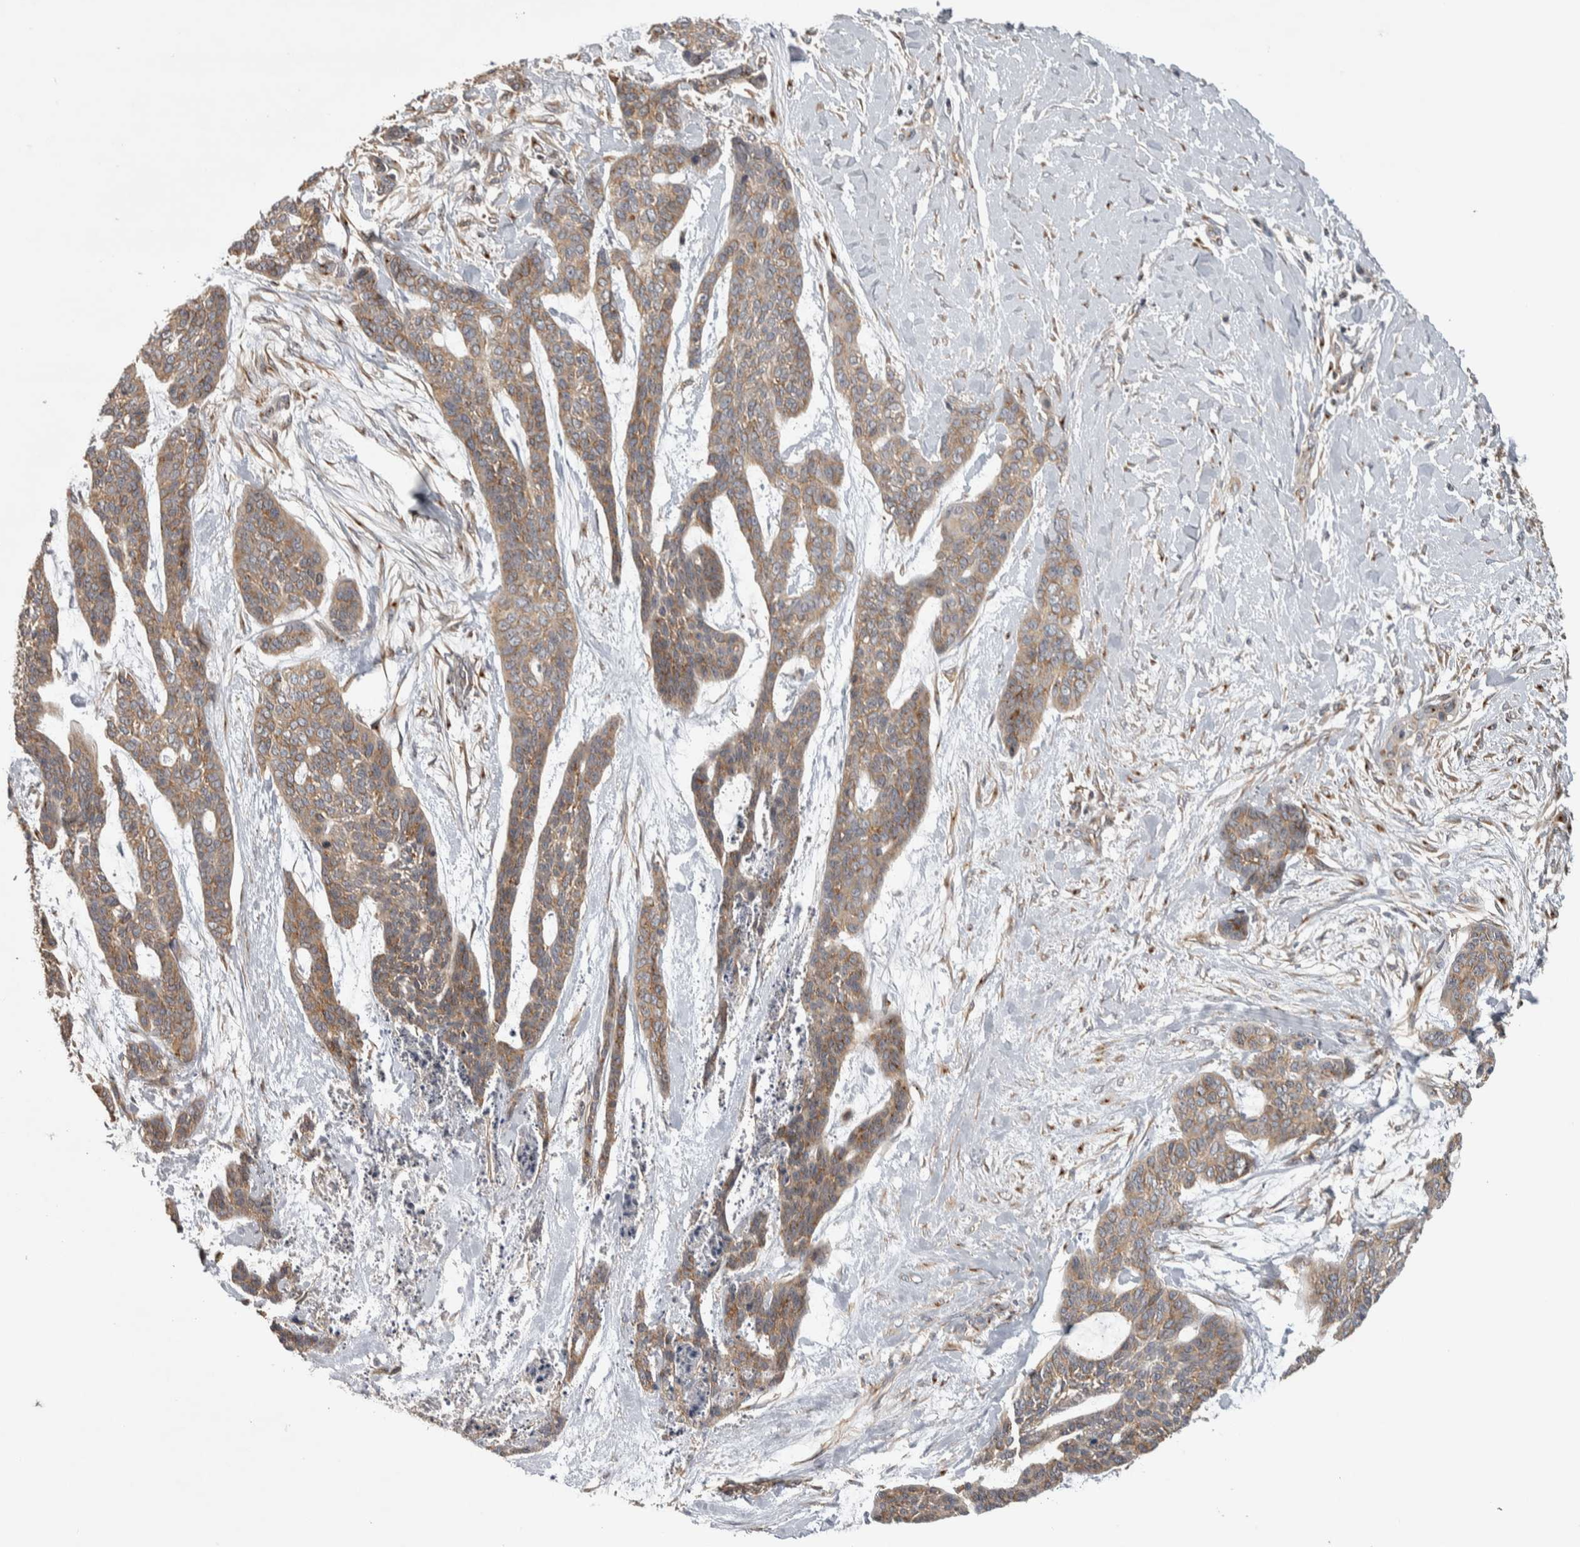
{"staining": {"intensity": "moderate", "quantity": ">75%", "location": "cytoplasmic/membranous"}, "tissue": "skin cancer", "cell_type": "Tumor cells", "image_type": "cancer", "snomed": [{"axis": "morphology", "description": "Basal cell carcinoma"}, {"axis": "topography", "description": "Skin"}], "caption": "There is medium levels of moderate cytoplasmic/membranous staining in tumor cells of skin cancer (basal cell carcinoma), as demonstrated by immunohistochemical staining (brown color).", "gene": "IFRD1", "patient": {"sex": "female", "age": 64}}